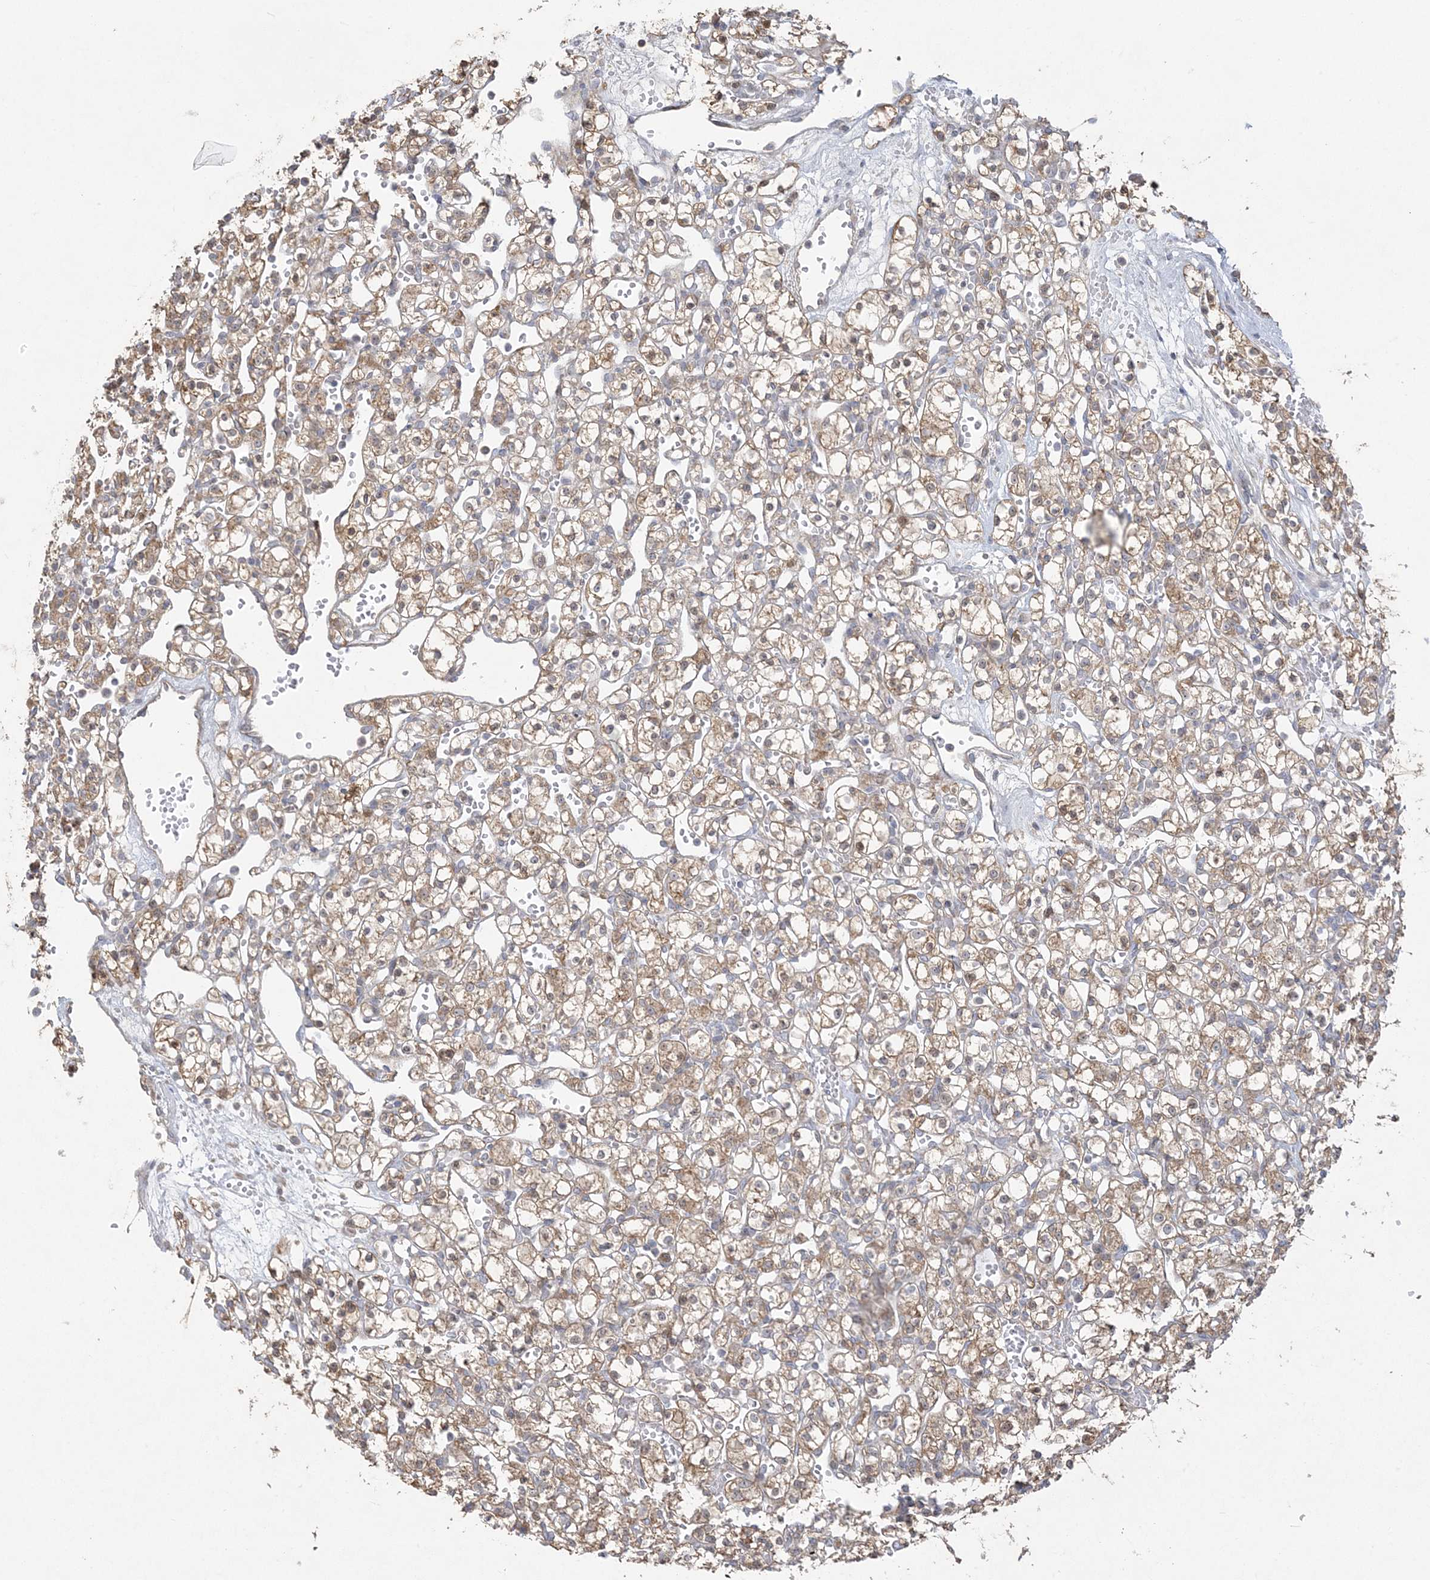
{"staining": {"intensity": "moderate", "quantity": ">75%", "location": "cytoplasmic/membranous"}, "tissue": "renal cancer", "cell_type": "Tumor cells", "image_type": "cancer", "snomed": [{"axis": "morphology", "description": "Adenocarcinoma, NOS"}, {"axis": "topography", "description": "Kidney"}], "caption": "Renal cancer stained with immunohistochemistry exhibits moderate cytoplasmic/membranous positivity in approximately >75% of tumor cells. (DAB (3,3'-diaminobenzidine) IHC, brown staining for protein, blue staining for nuclei).", "gene": "ZC3H6", "patient": {"sex": "female", "age": 59}}